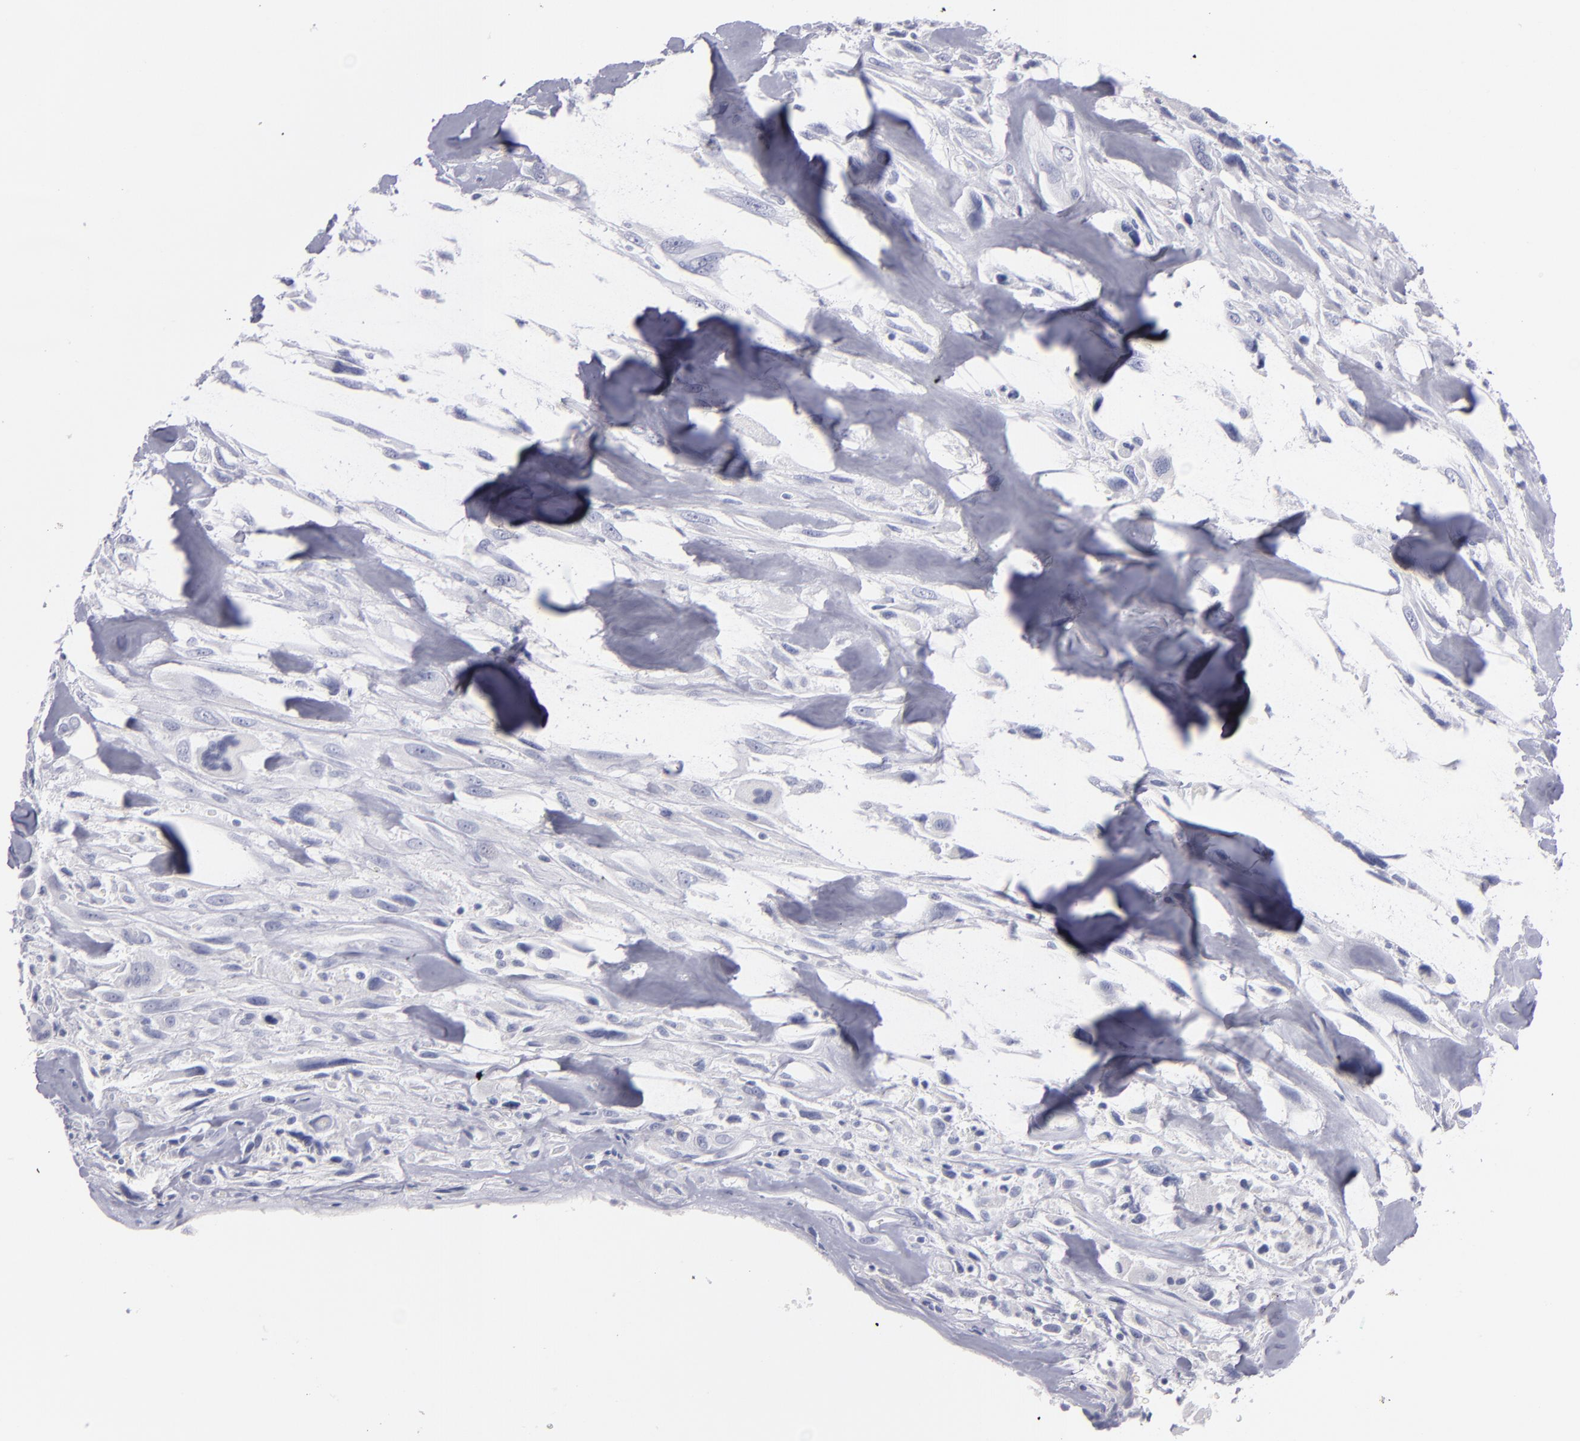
{"staining": {"intensity": "negative", "quantity": "none", "location": "none"}, "tissue": "breast cancer", "cell_type": "Tumor cells", "image_type": "cancer", "snomed": [{"axis": "morphology", "description": "Neoplasm, malignant, NOS"}, {"axis": "topography", "description": "Breast"}], "caption": "Immunohistochemistry of human neoplasm (malignant) (breast) exhibits no positivity in tumor cells.", "gene": "MYH11", "patient": {"sex": "female", "age": 50}}